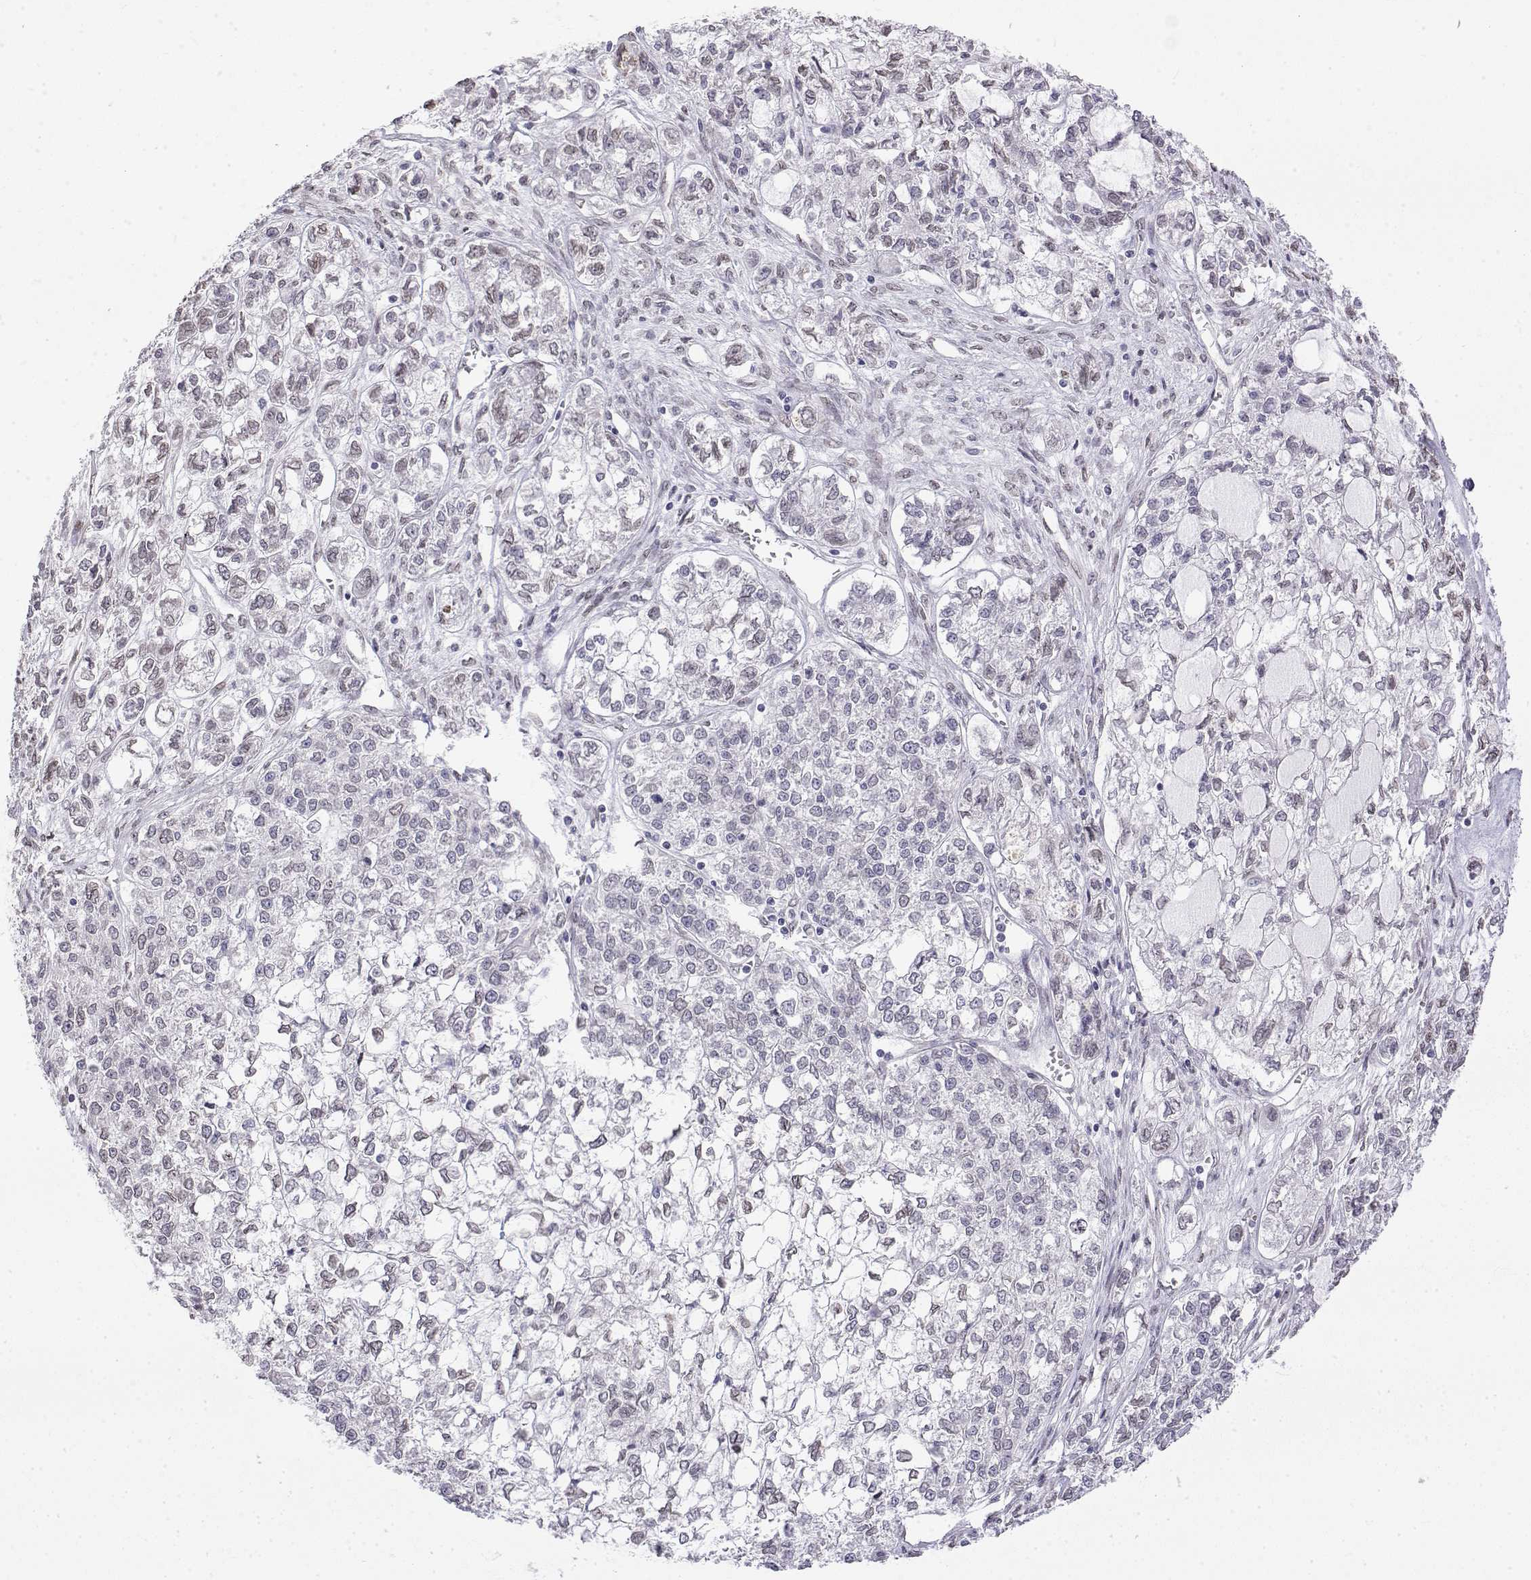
{"staining": {"intensity": "negative", "quantity": "none", "location": "none"}, "tissue": "ovarian cancer", "cell_type": "Tumor cells", "image_type": "cancer", "snomed": [{"axis": "morphology", "description": "Carcinoma, endometroid"}, {"axis": "topography", "description": "Ovary"}], "caption": "Micrograph shows no significant protein expression in tumor cells of endometroid carcinoma (ovarian).", "gene": "ZNF532", "patient": {"sex": "female", "age": 64}}